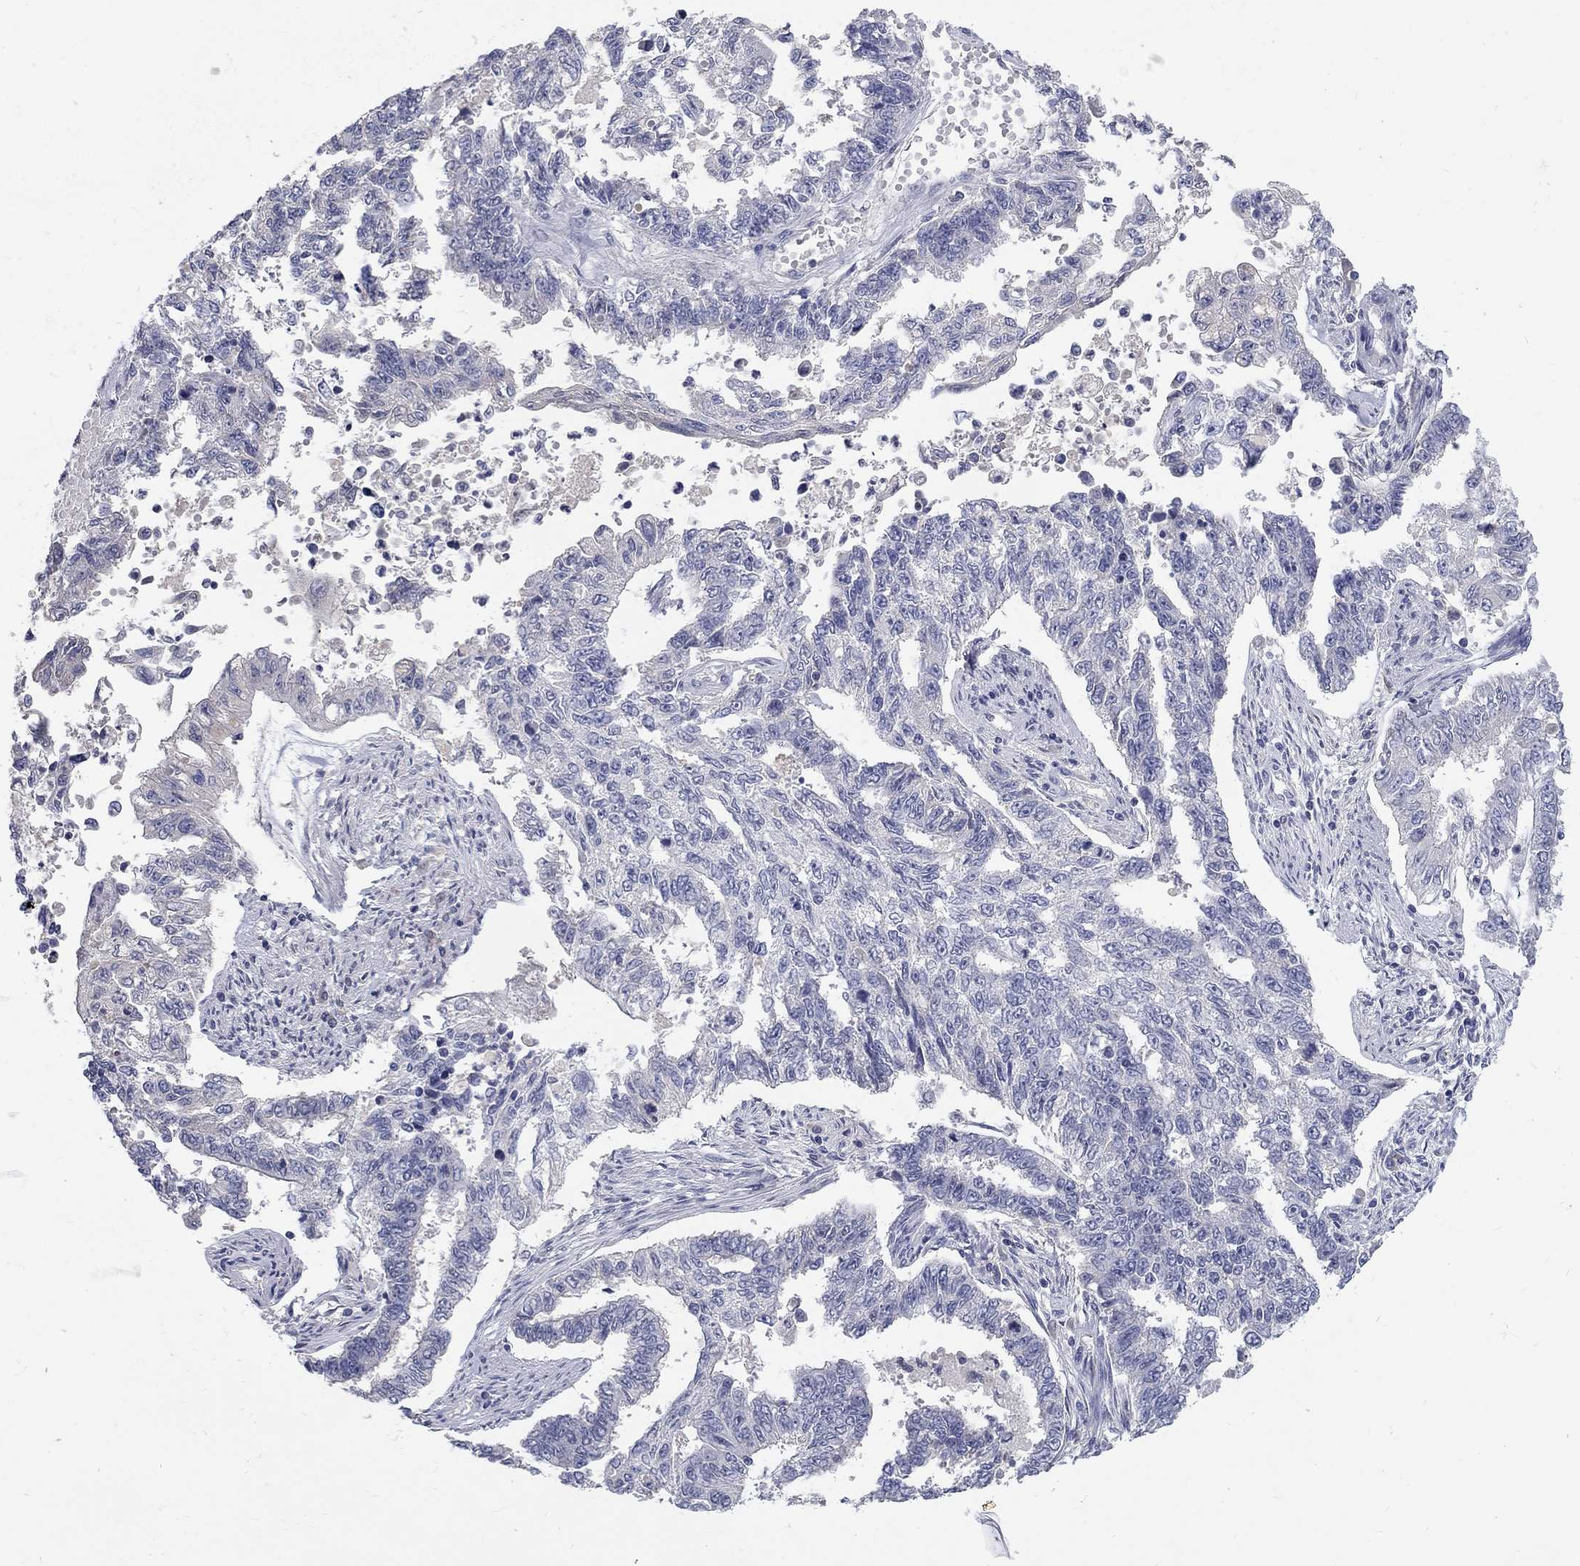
{"staining": {"intensity": "negative", "quantity": "none", "location": "none"}, "tissue": "endometrial cancer", "cell_type": "Tumor cells", "image_type": "cancer", "snomed": [{"axis": "morphology", "description": "Adenocarcinoma, NOS"}, {"axis": "topography", "description": "Uterus"}], "caption": "This is a photomicrograph of immunohistochemistry staining of endometrial cancer, which shows no positivity in tumor cells.", "gene": "PTH1R", "patient": {"sex": "female", "age": 59}}